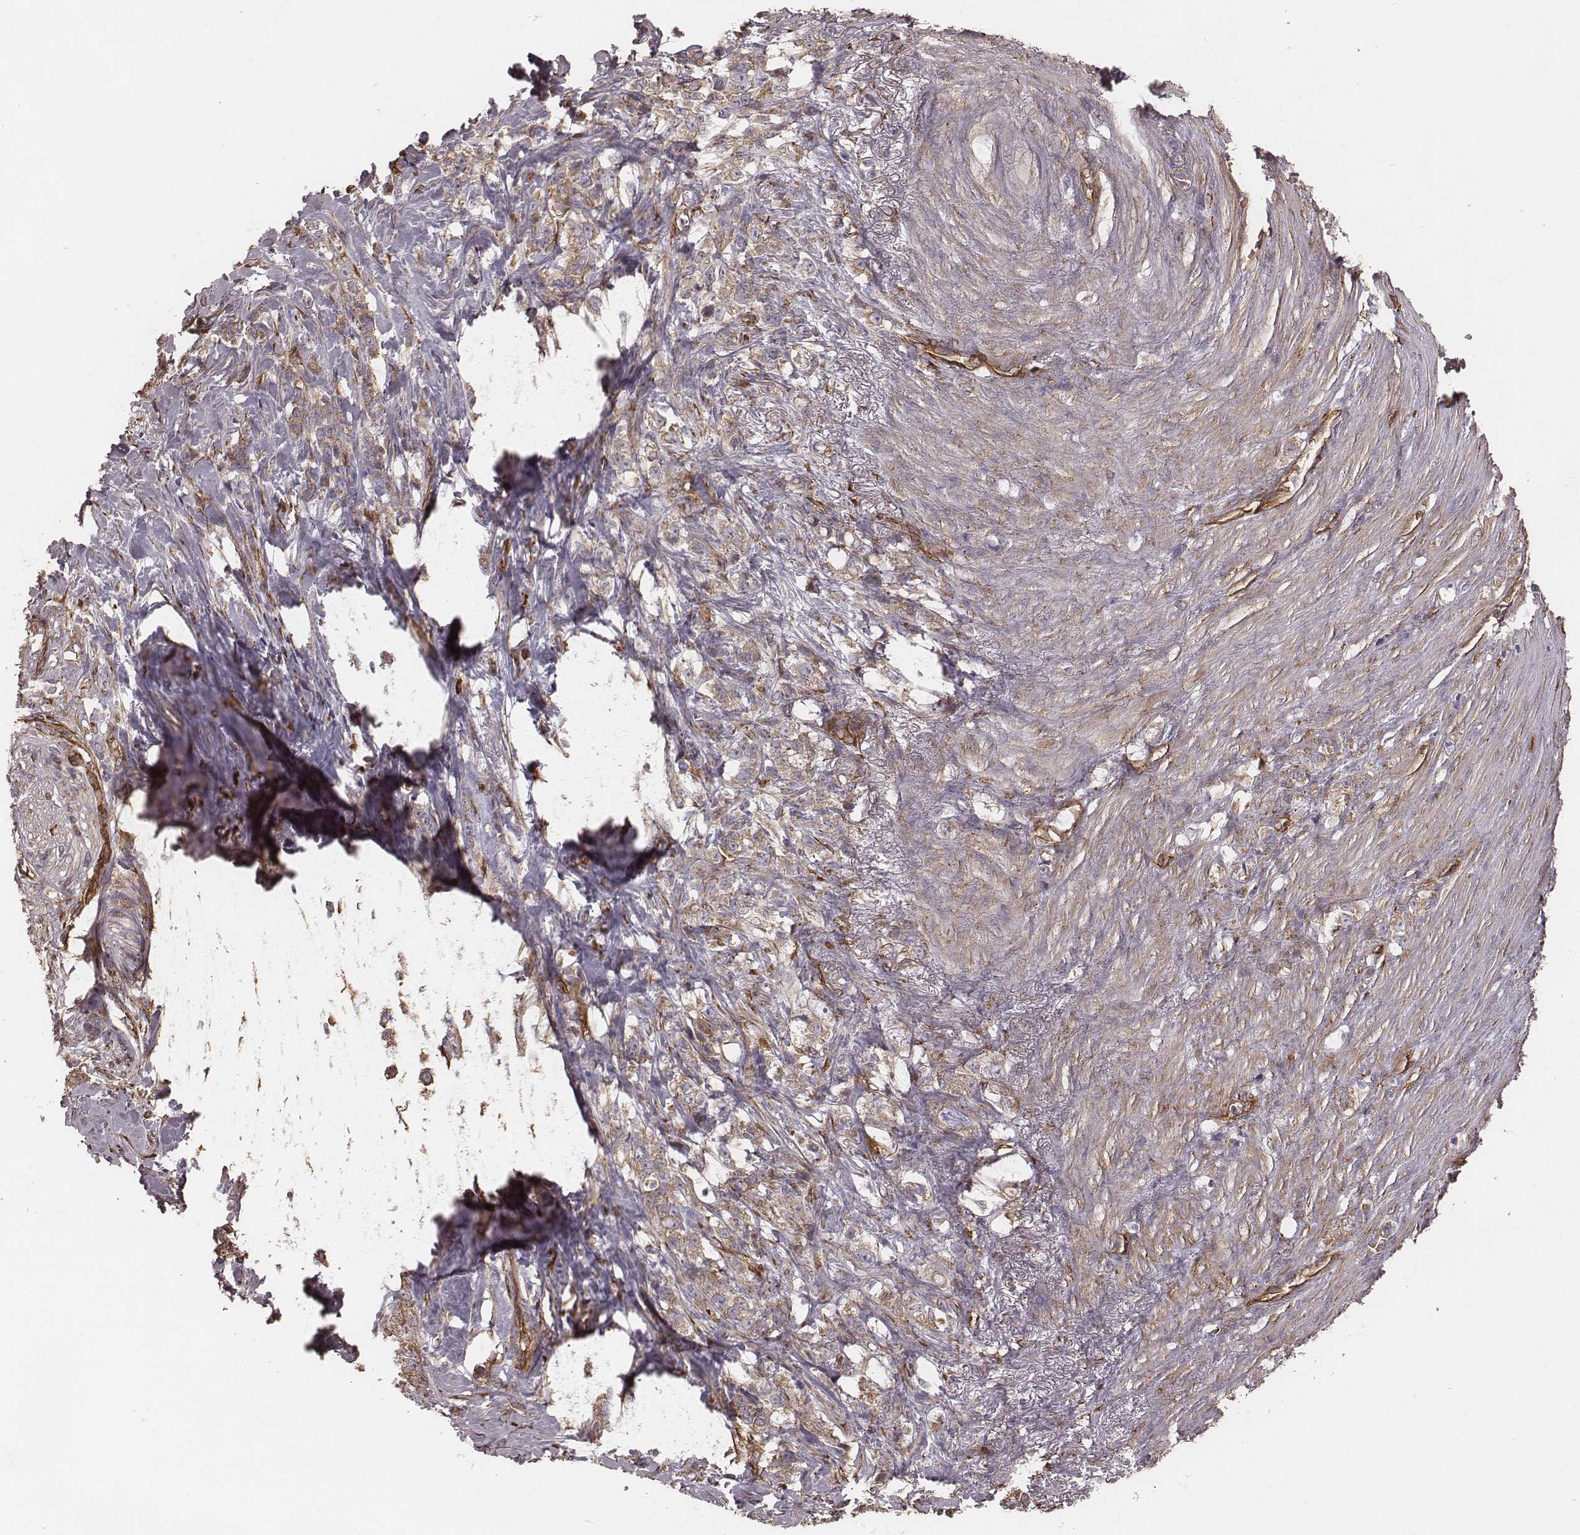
{"staining": {"intensity": "weak", "quantity": ">75%", "location": "cytoplasmic/membranous"}, "tissue": "stomach cancer", "cell_type": "Tumor cells", "image_type": "cancer", "snomed": [{"axis": "morphology", "description": "Adenocarcinoma, NOS"}, {"axis": "topography", "description": "Stomach, lower"}], "caption": "High-magnification brightfield microscopy of stomach adenocarcinoma stained with DAB (3,3'-diaminobenzidine) (brown) and counterstained with hematoxylin (blue). tumor cells exhibit weak cytoplasmic/membranous positivity is appreciated in about>75% of cells.", "gene": "PALMD", "patient": {"sex": "male", "age": 88}}